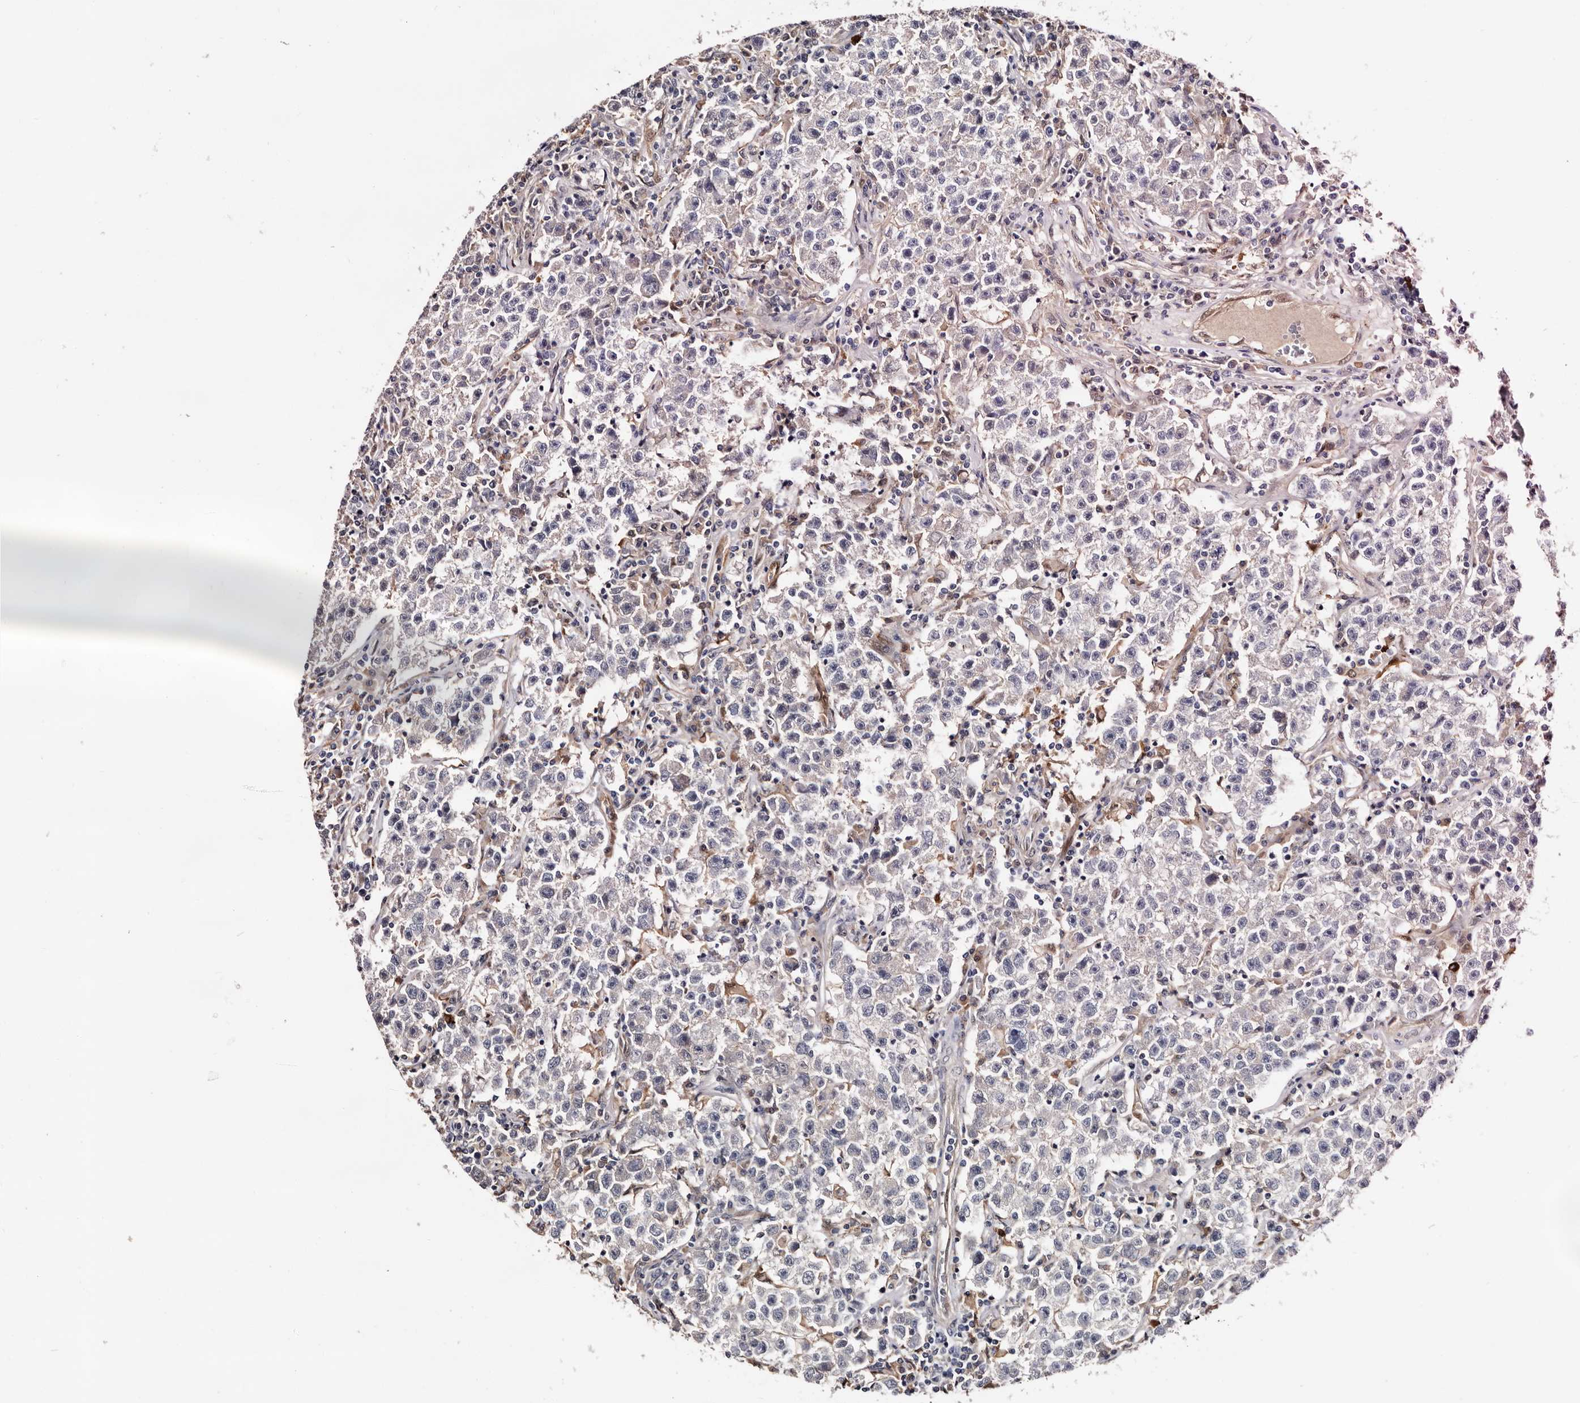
{"staining": {"intensity": "negative", "quantity": "none", "location": "none"}, "tissue": "testis cancer", "cell_type": "Tumor cells", "image_type": "cancer", "snomed": [{"axis": "morphology", "description": "Seminoma, NOS"}, {"axis": "topography", "description": "Testis"}], "caption": "This is an immunohistochemistry (IHC) photomicrograph of seminoma (testis). There is no staining in tumor cells.", "gene": "TP53I3", "patient": {"sex": "male", "age": 22}}